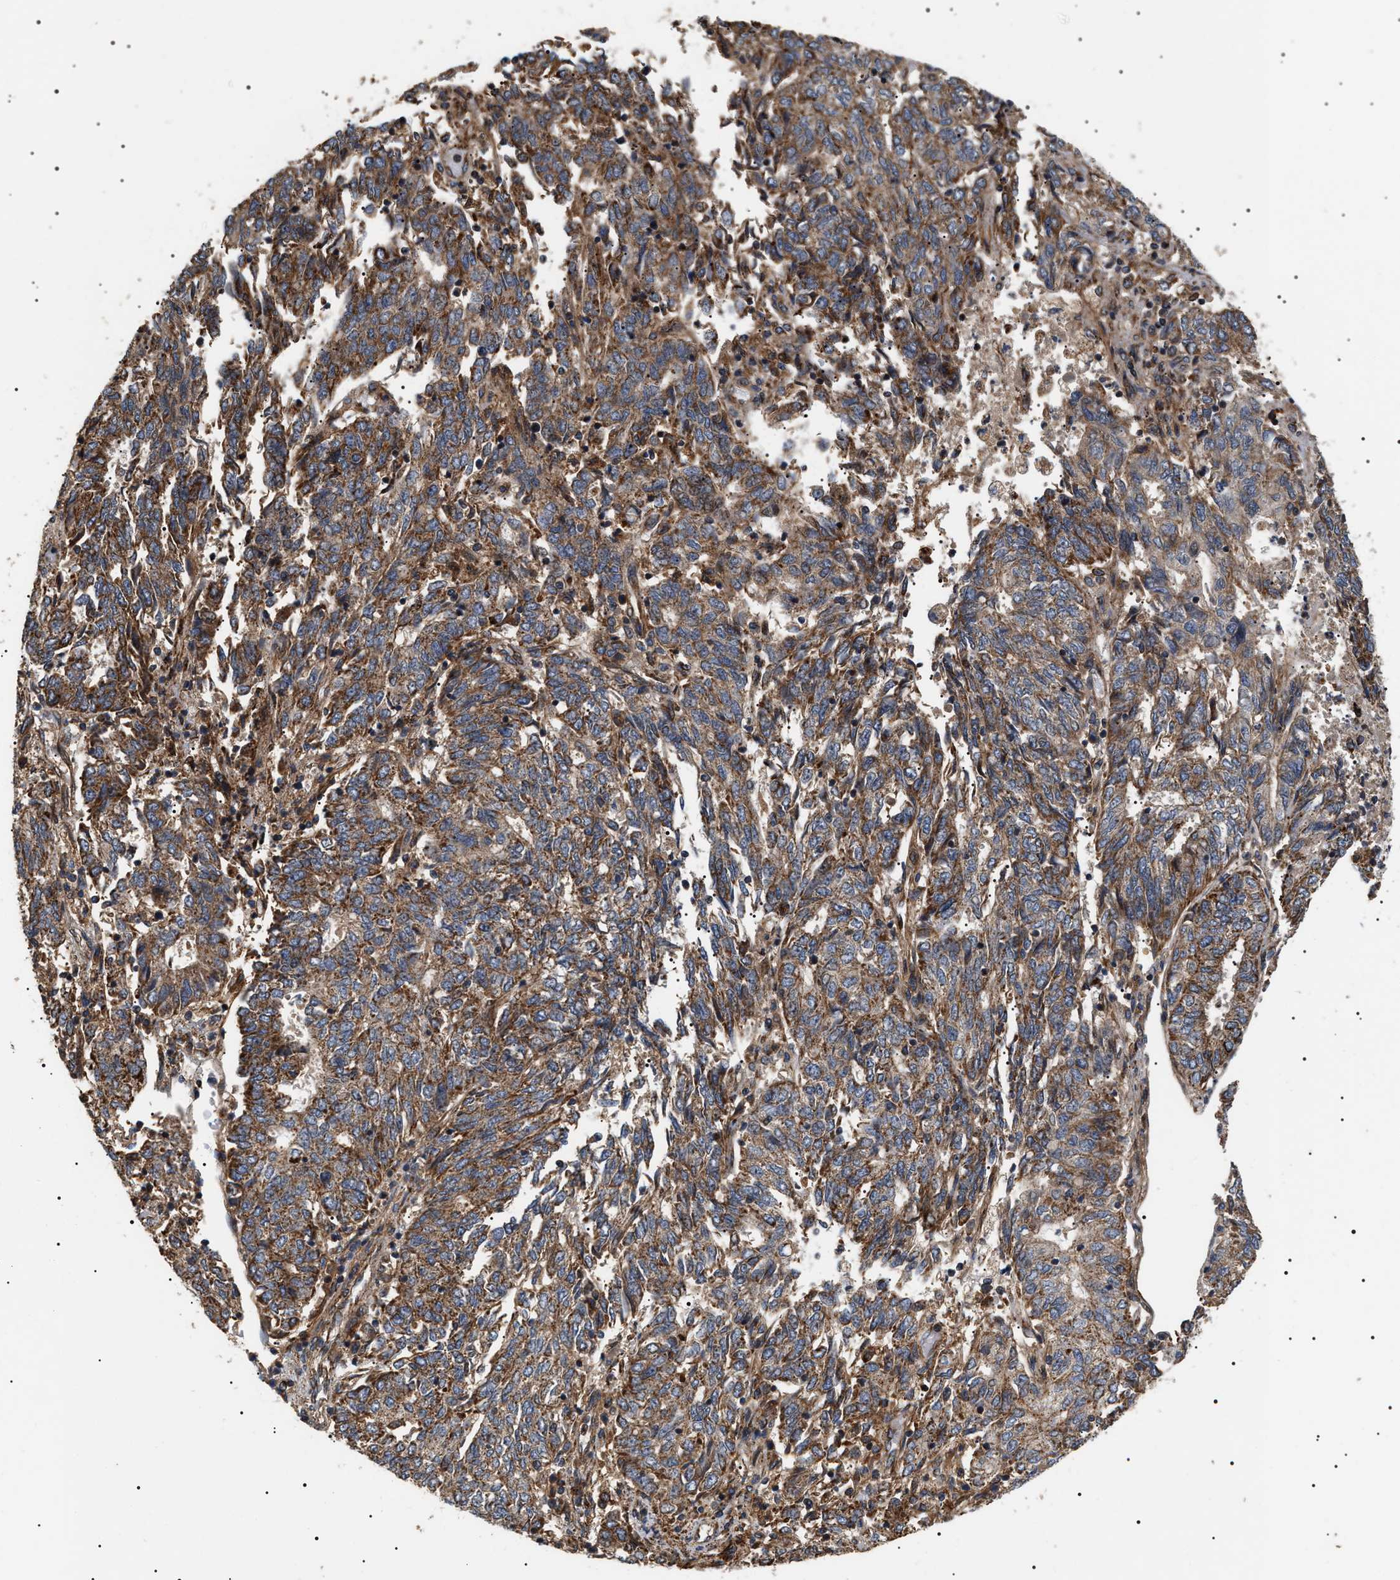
{"staining": {"intensity": "moderate", "quantity": ">75%", "location": "cytoplasmic/membranous"}, "tissue": "endometrial cancer", "cell_type": "Tumor cells", "image_type": "cancer", "snomed": [{"axis": "morphology", "description": "Adenocarcinoma, NOS"}, {"axis": "topography", "description": "Endometrium"}], "caption": "IHC of human endometrial adenocarcinoma demonstrates medium levels of moderate cytoplasmic/membranous staining in approximately >75% of tumor cells.", "gene": "ZBTB26", "patient": {"sex": "female", "age": 80}}